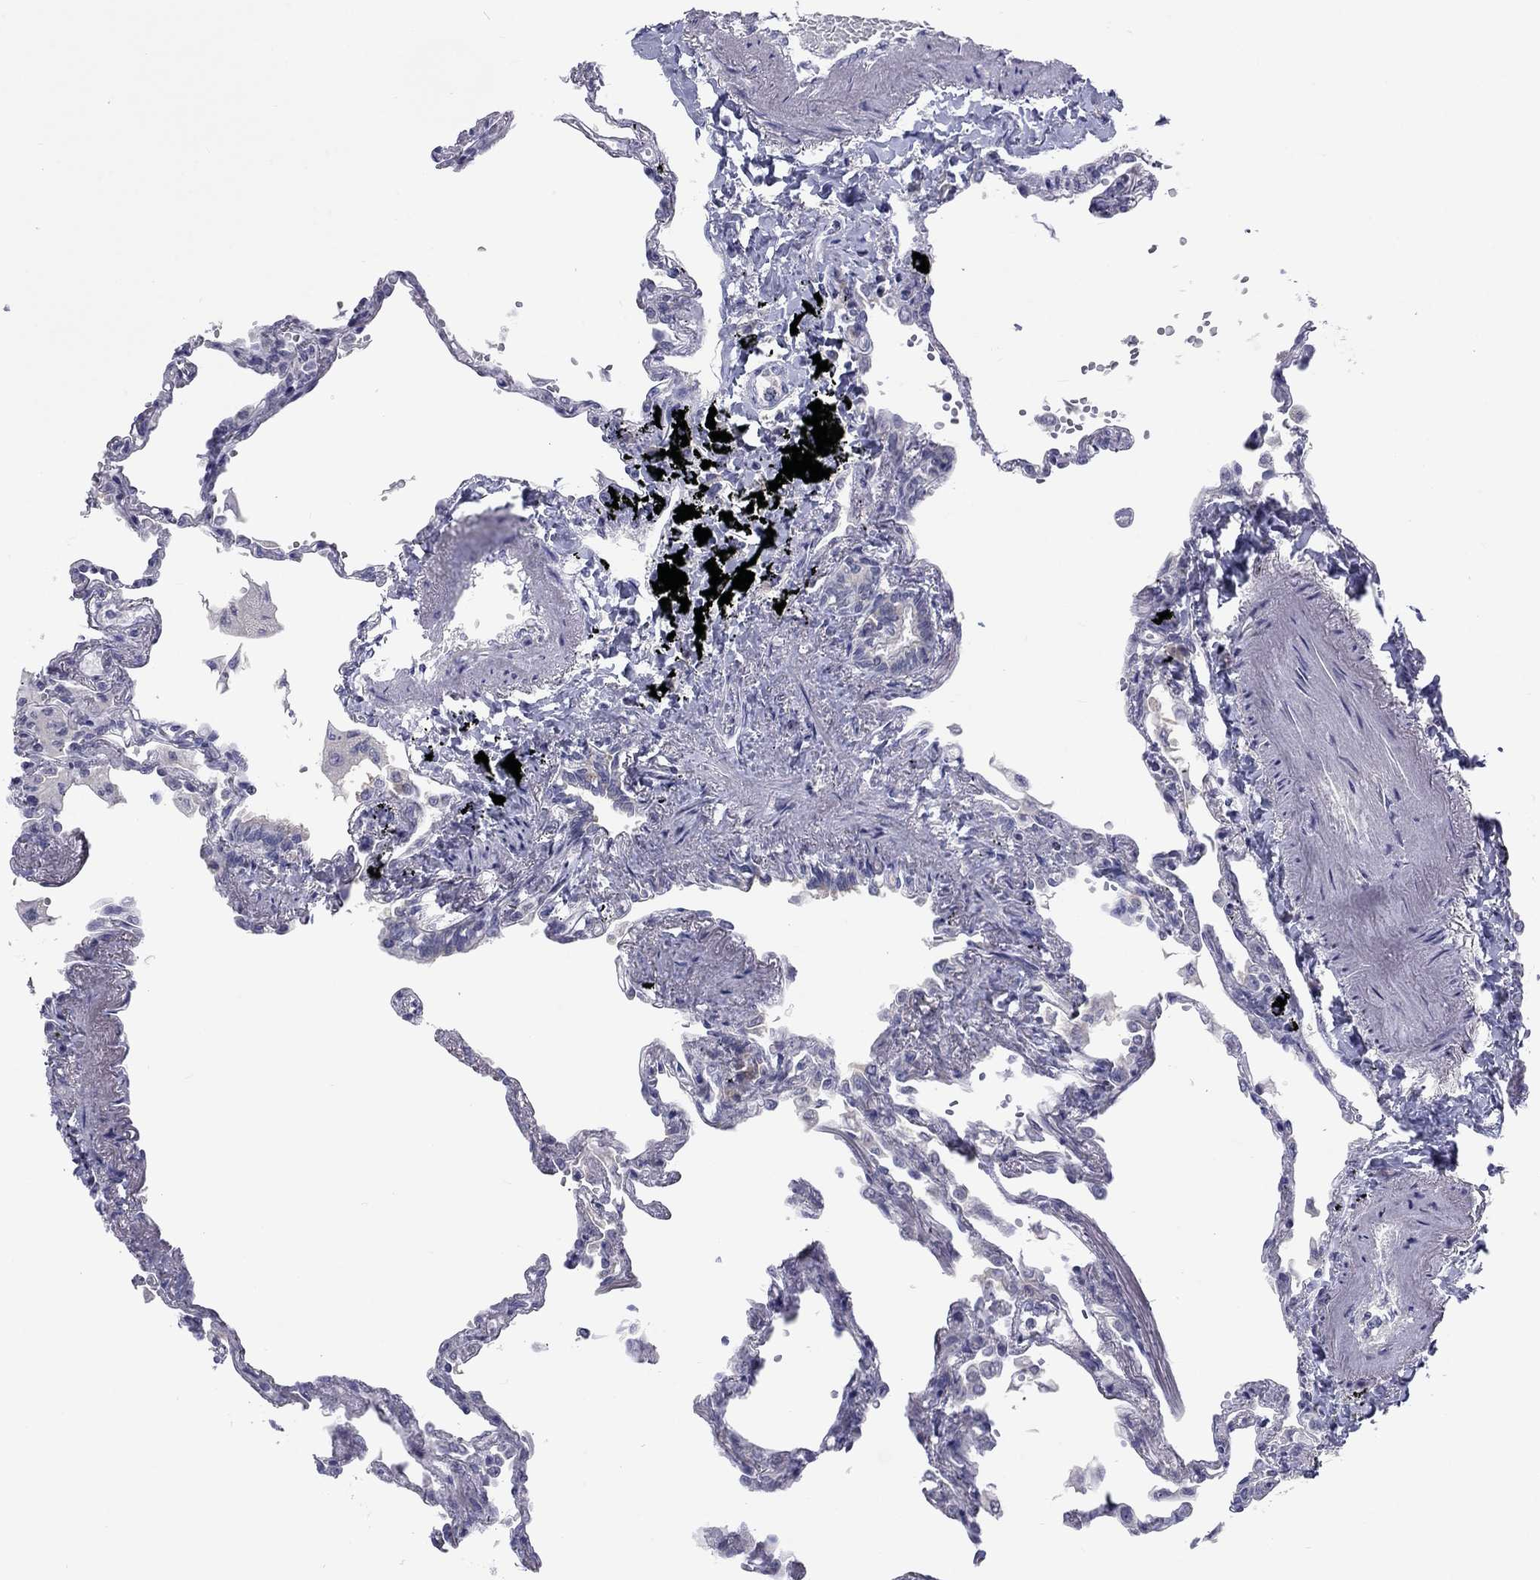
{"staining": {"intensity": "negative", "quantity": "none", "location": "none"}, "tissue": "lung", "cell_type": "Alveolar cells", "image_type": "normal", "snomed": [{"axis": "morphology", "description": "Normal tissue, NOS"}, {"axis": "topography", "description": "Lung"}], "caption": "Alveolar cells show no significant staining in benign lung. The staining is performed using DAB (3,3'-diaminobenzidine) brown chromogen with nuclei counter-stained in using hematoxylin.", "gene": "CACNA1A", "patient": {"sex": "male", "age": 78}}